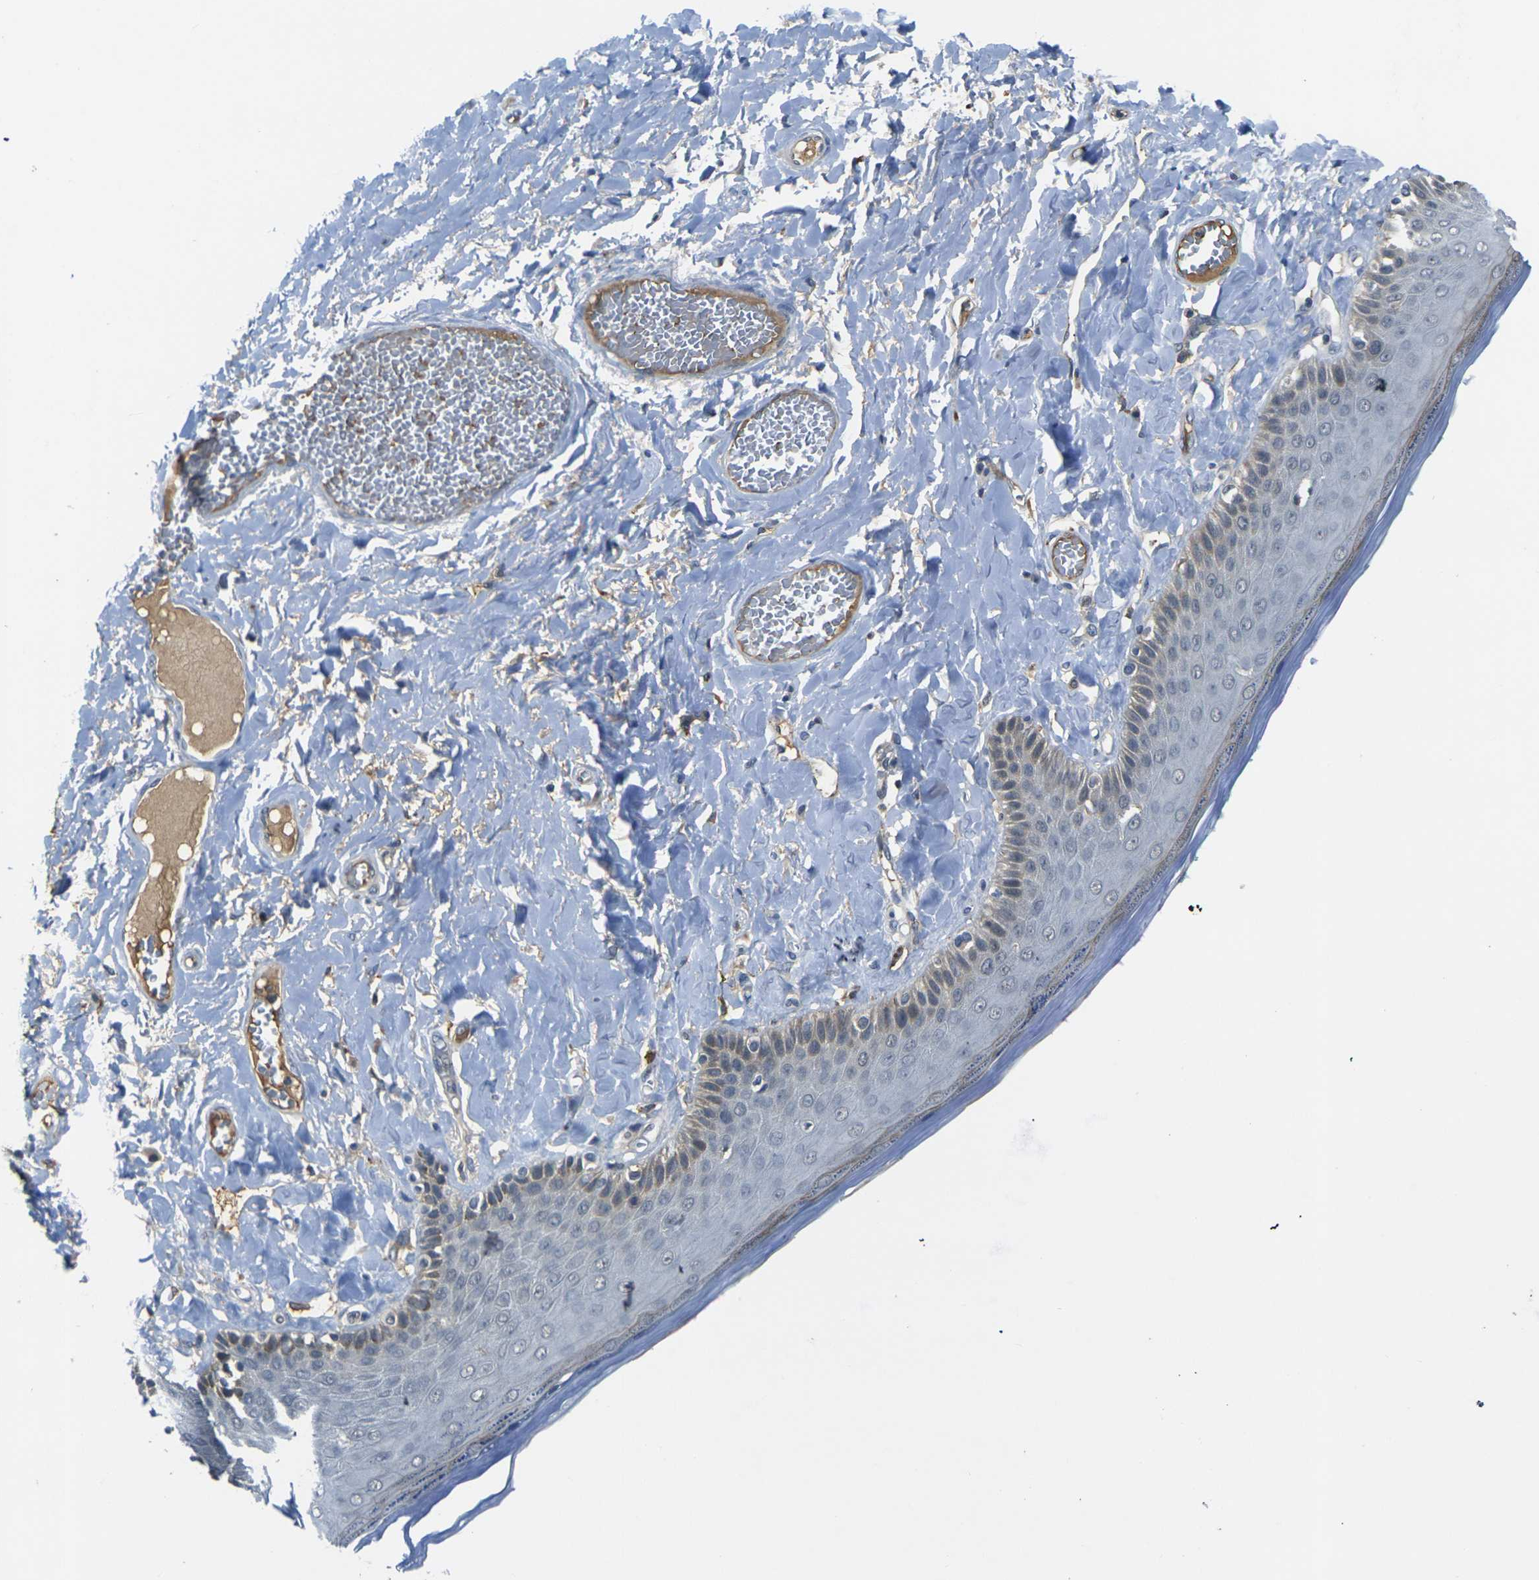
{"staining": {"intensity": "moderate", "quantity": "<25%", "location": "cytoplasmic/membranous"}, "tissue": "skin", "cell_type": "Epidermal cells", "image_type": "normal", "snomed": [{"axis": "morphology", "description": "Normal tissue, NOS"}, {"axis": "topography", "description": "Anal"}], "caption": "The photomicrograph displays a brown stain indicating the presence of a protein in the cytoplasmic/membranous of epidermal cells in skin.", "gene": "PIGL", "patient": {"sex": "male", "age": 69}}